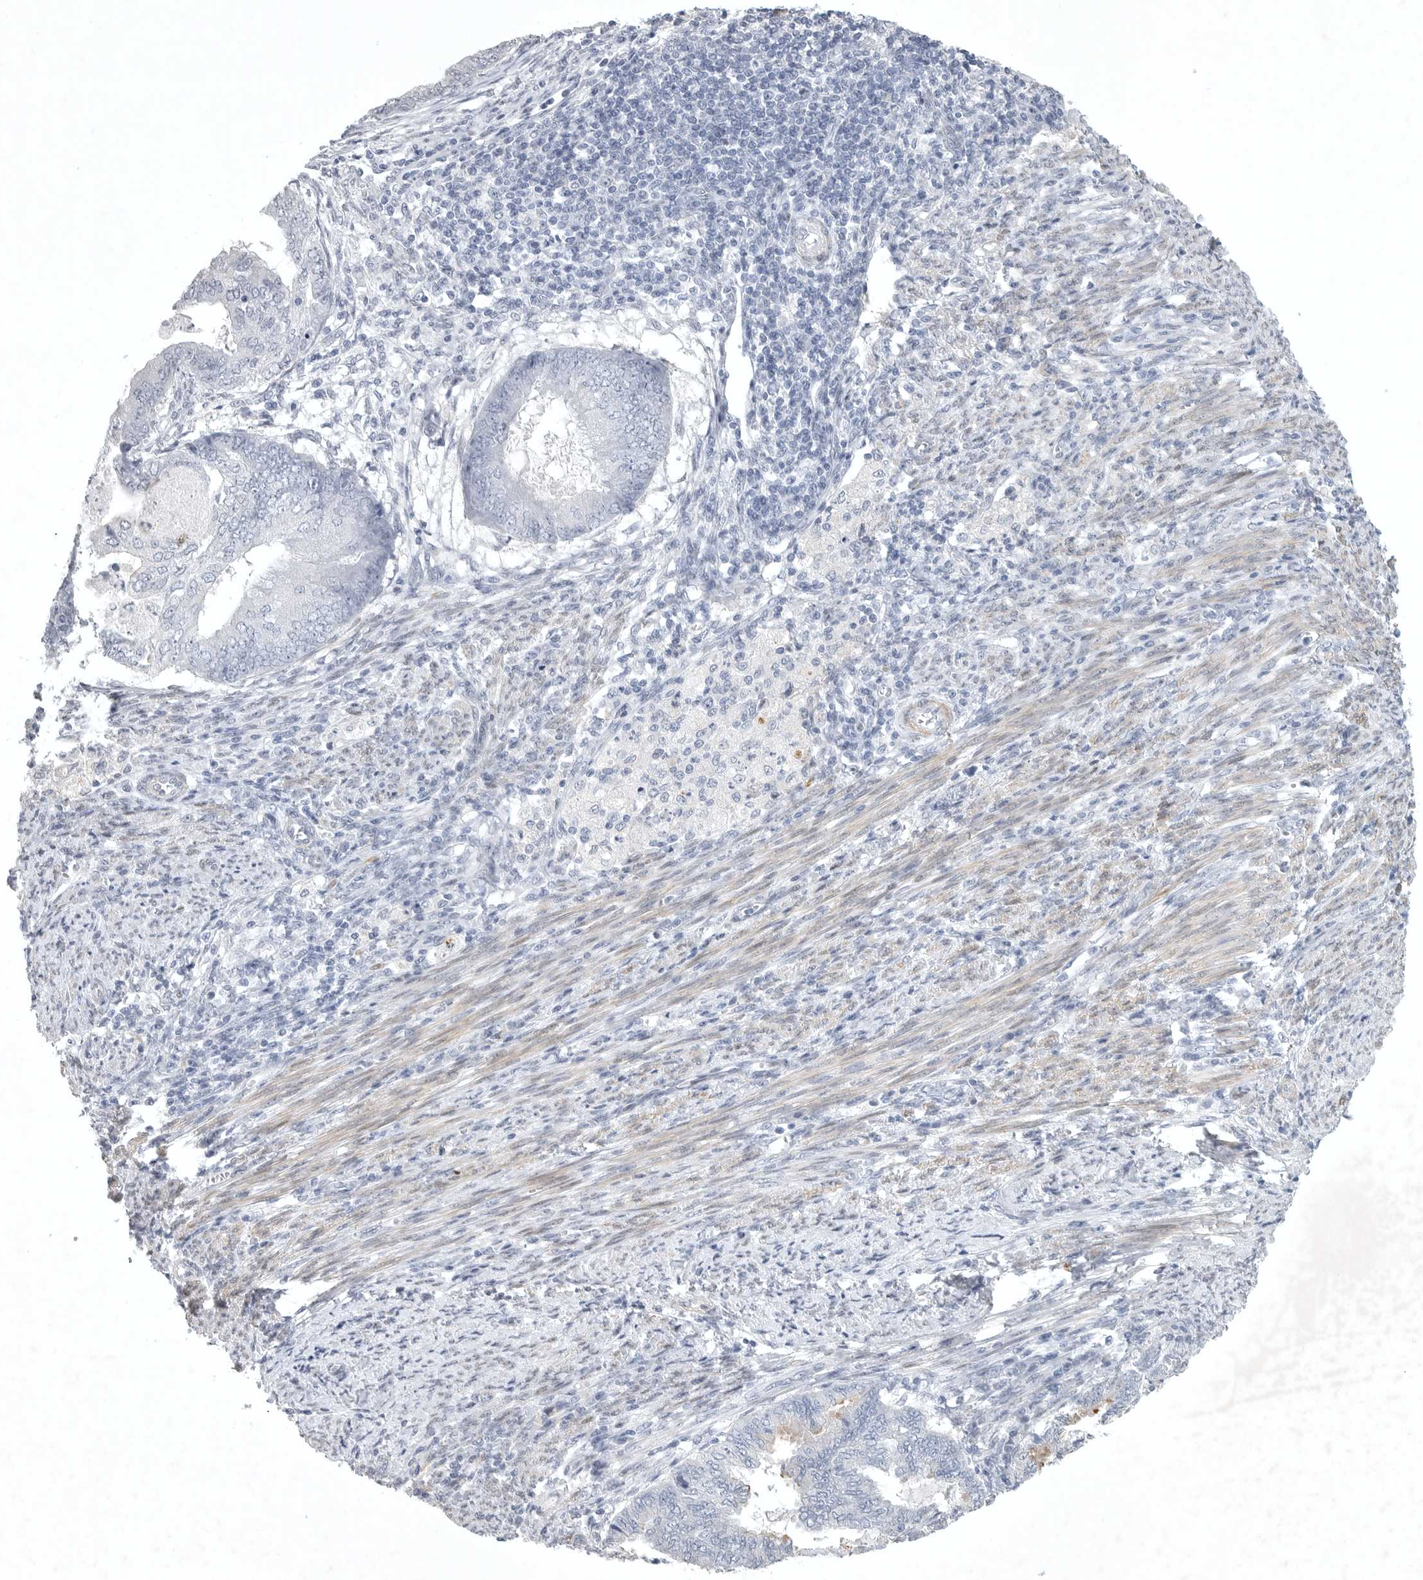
{"staining": {"intensity": "negative", "quantity": "none", "location": "none"}, "tissue": "endometrial cancer", "cell_type": "Tumor cells", "image_type": "cancer", "snomed": [{"axis": "morphology", "description": "Polyp, NOS"}, {"axis": "morphology", "description": "Adenocarcinoma, NOS"}, {"axis": "morphology", "description": "Adenoma, NOS"}, {"axis": "topography", "description": "Endometrium"}], "caption": "Immunohistochemistry (IHC) histopathology image of neoplastic tissue: adenocarcinoma (endometrial) stained with DAB (3,3'-diaminobenzidine) demonstrates no significant protein expression in tumor cells.", "gene": "TNR", "patient": {"sex": "female", "age": 79}}